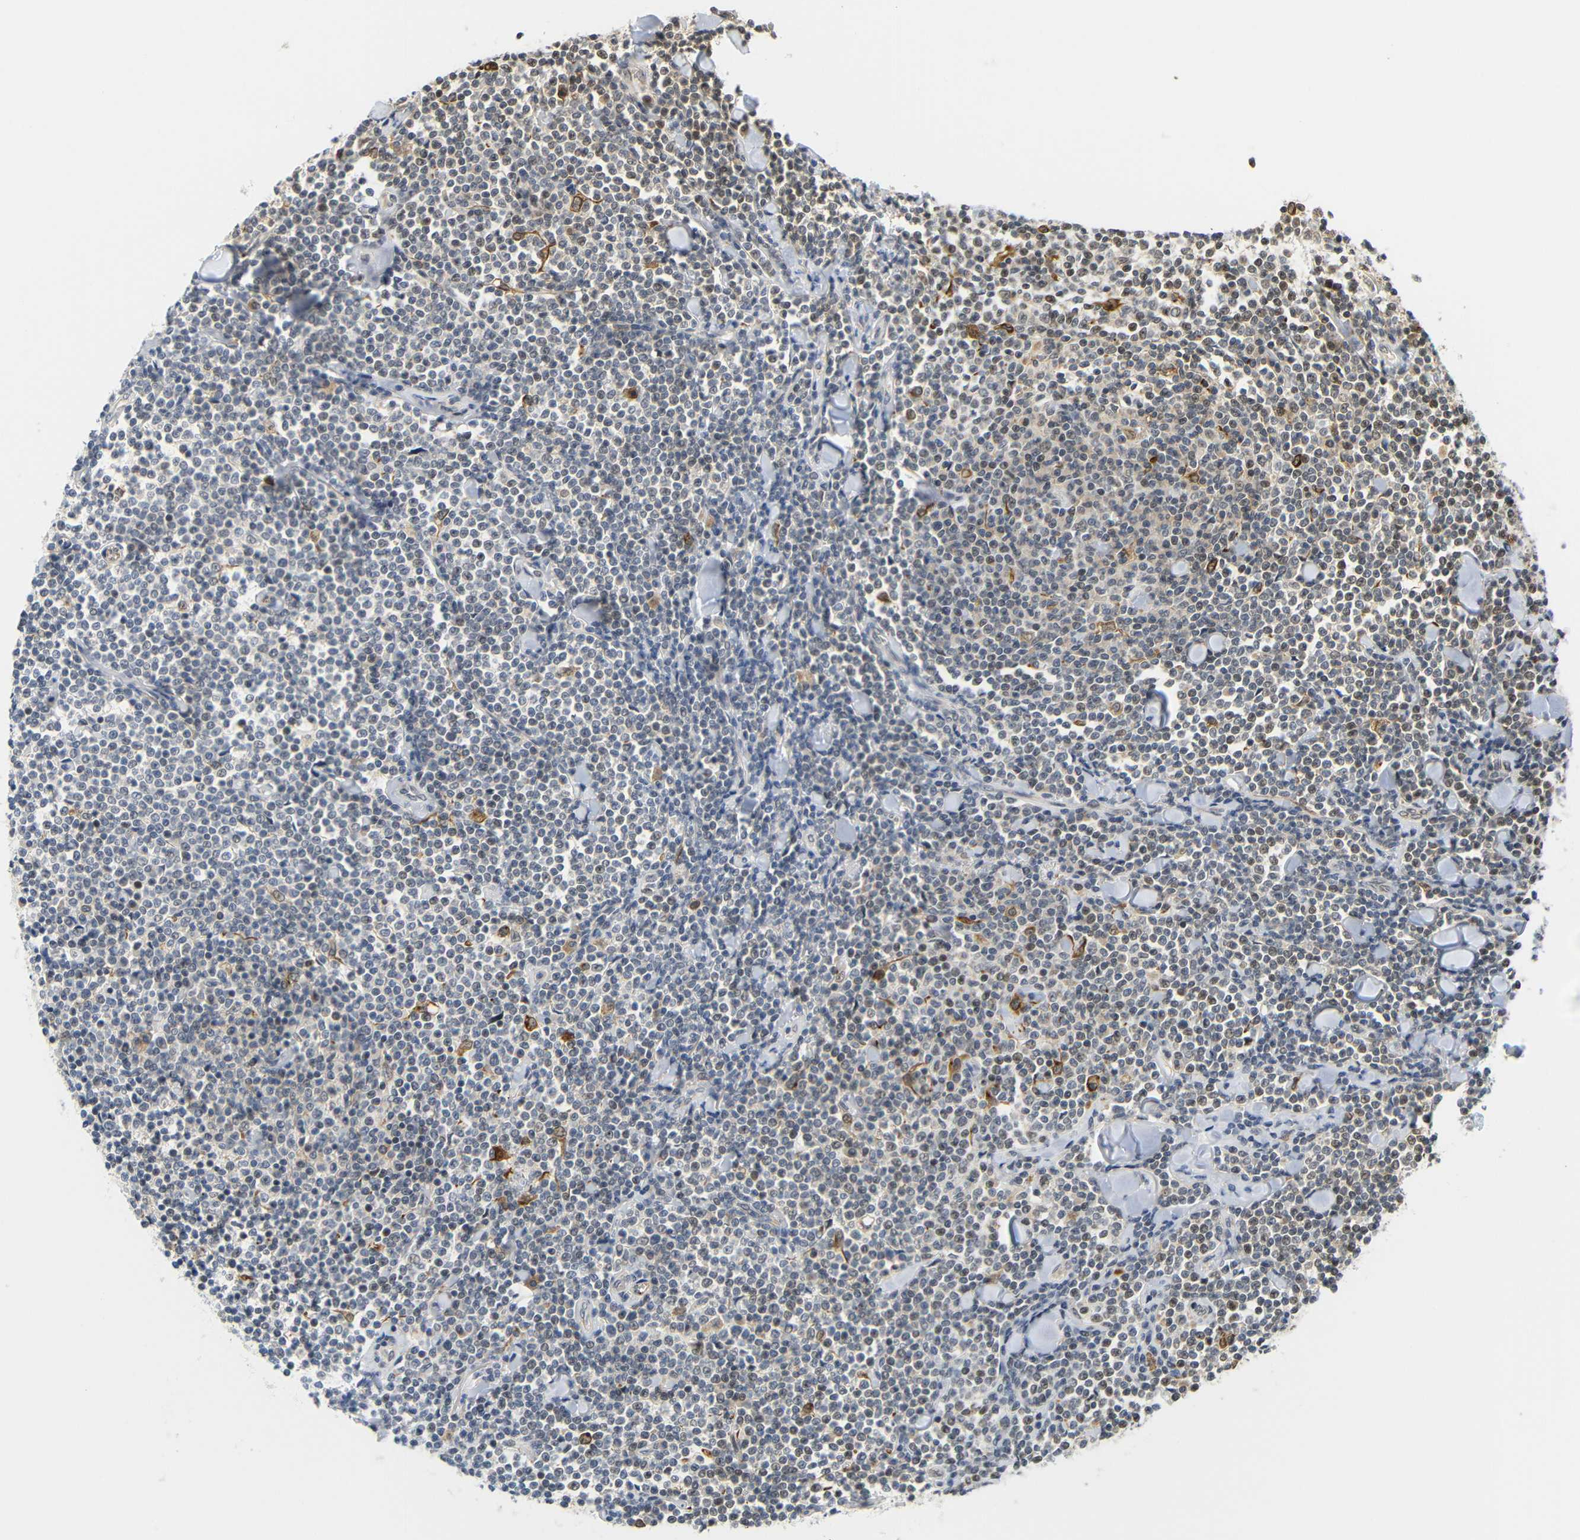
{"staining": {"intensity": "moderate", "quantity": "<25%", "location": "cytoplasmic/membranous,nuclear"}, "tissue": "lymphoma", "cell_type": "Tumor cells", "image_type": "cancer", "snomed": [{"axis": "morphology", "description": "Malignant lymphoma, non-Hodgkin's type, Low grade"}, {"axis": "topography", "description": "Soft tissue"}], "caption": "Human lymphoma stained with a protein marker displays moderate staining in tumor cells.", "gene": "GJA5", "patient": {"sex": "male", "age": 92}}